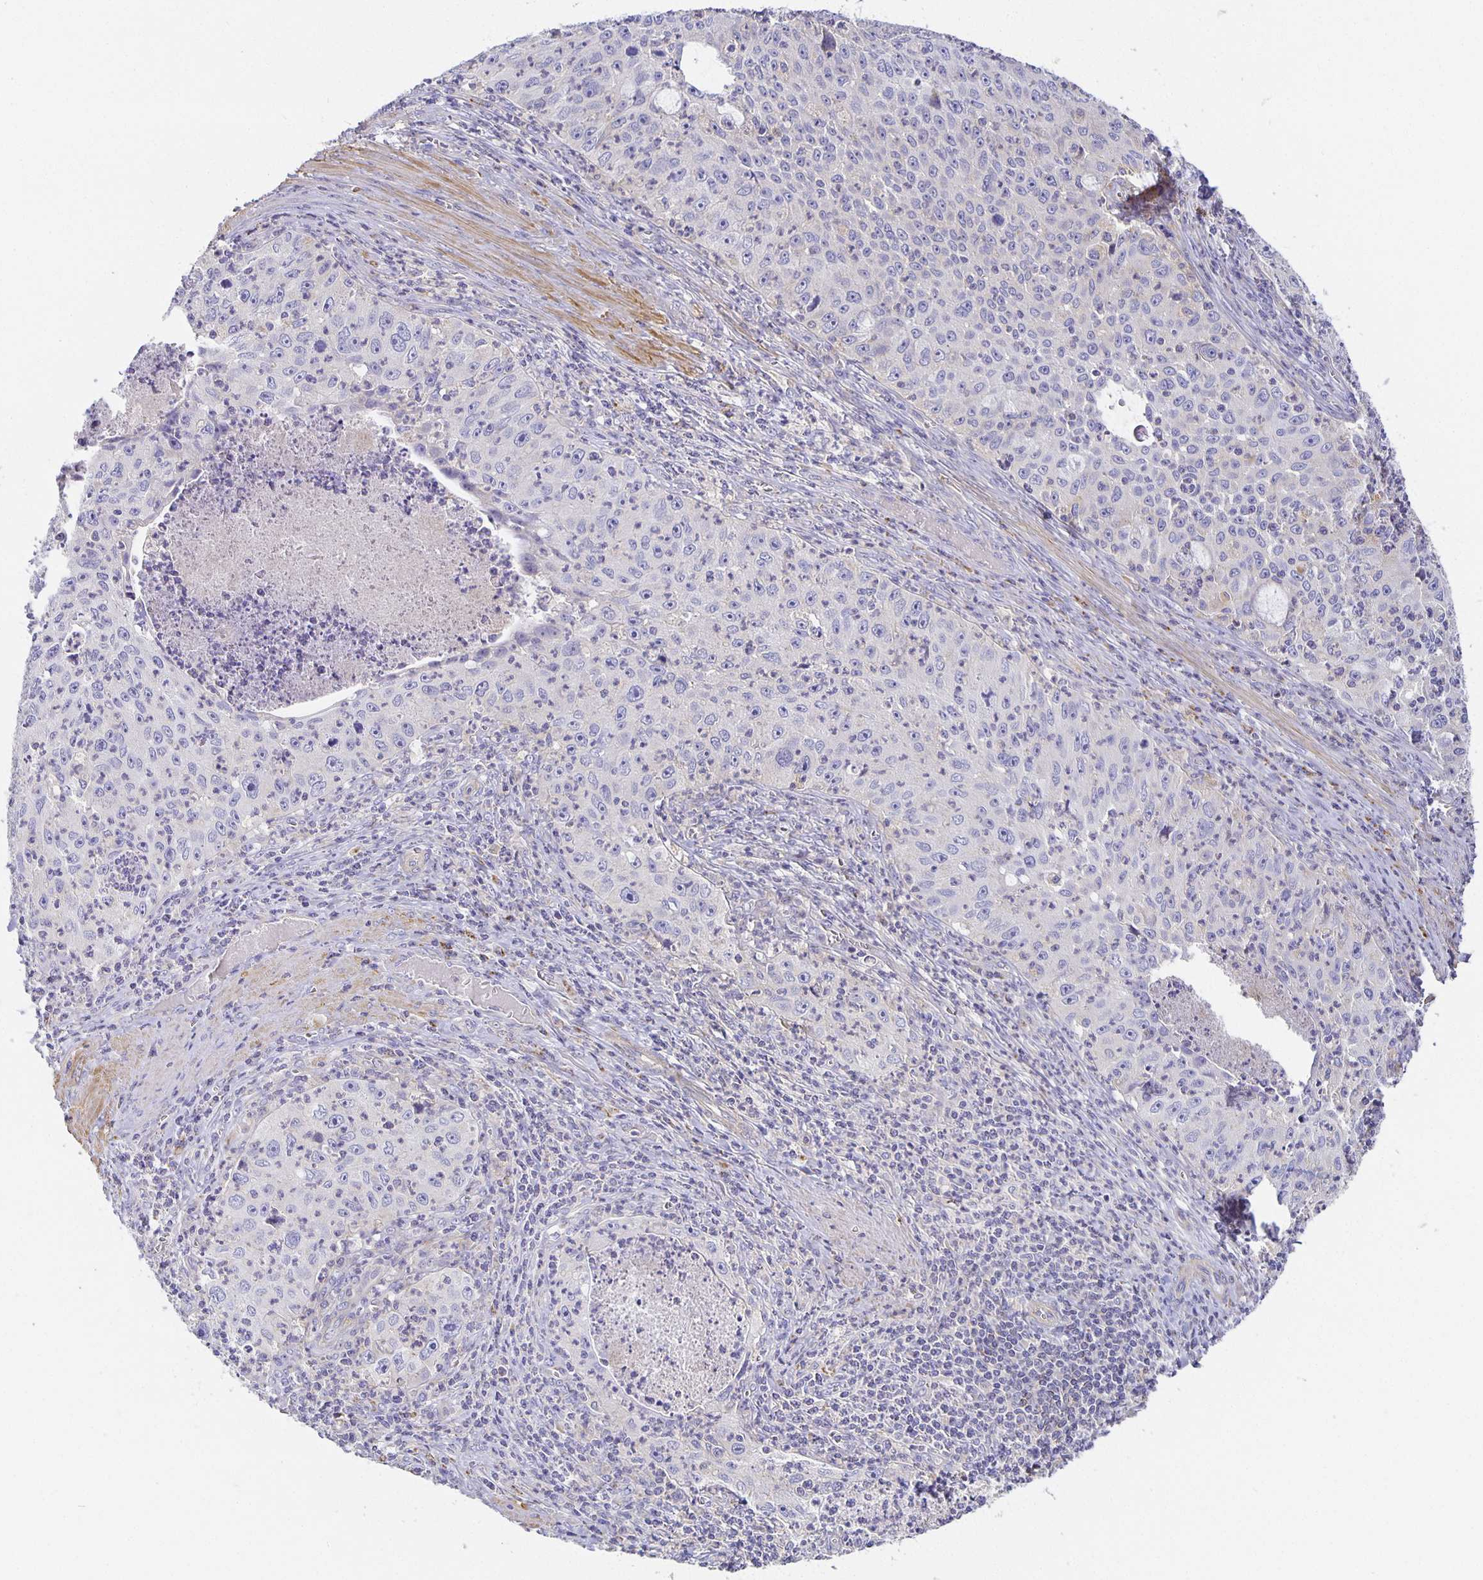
{"staining": {"intensity": "negative", "quantity": "none", "location": "none"}, "tissue": "cervical cancer", "cell_type": "Tumor cells", "image_type": "cancer", "snomed": [{"axis": "morphology", "description": "Squamous cell carcinoma, NOS"}, {"axis": "topography", "description": "Cervix"}], "caption": "Protein analysis of cervical cancer (squamous cell carcinoma) demonstrates no significant positivity in tumor cells.", "gene": "FLRT3", "patient": {"sex": "female", "age": 30}}